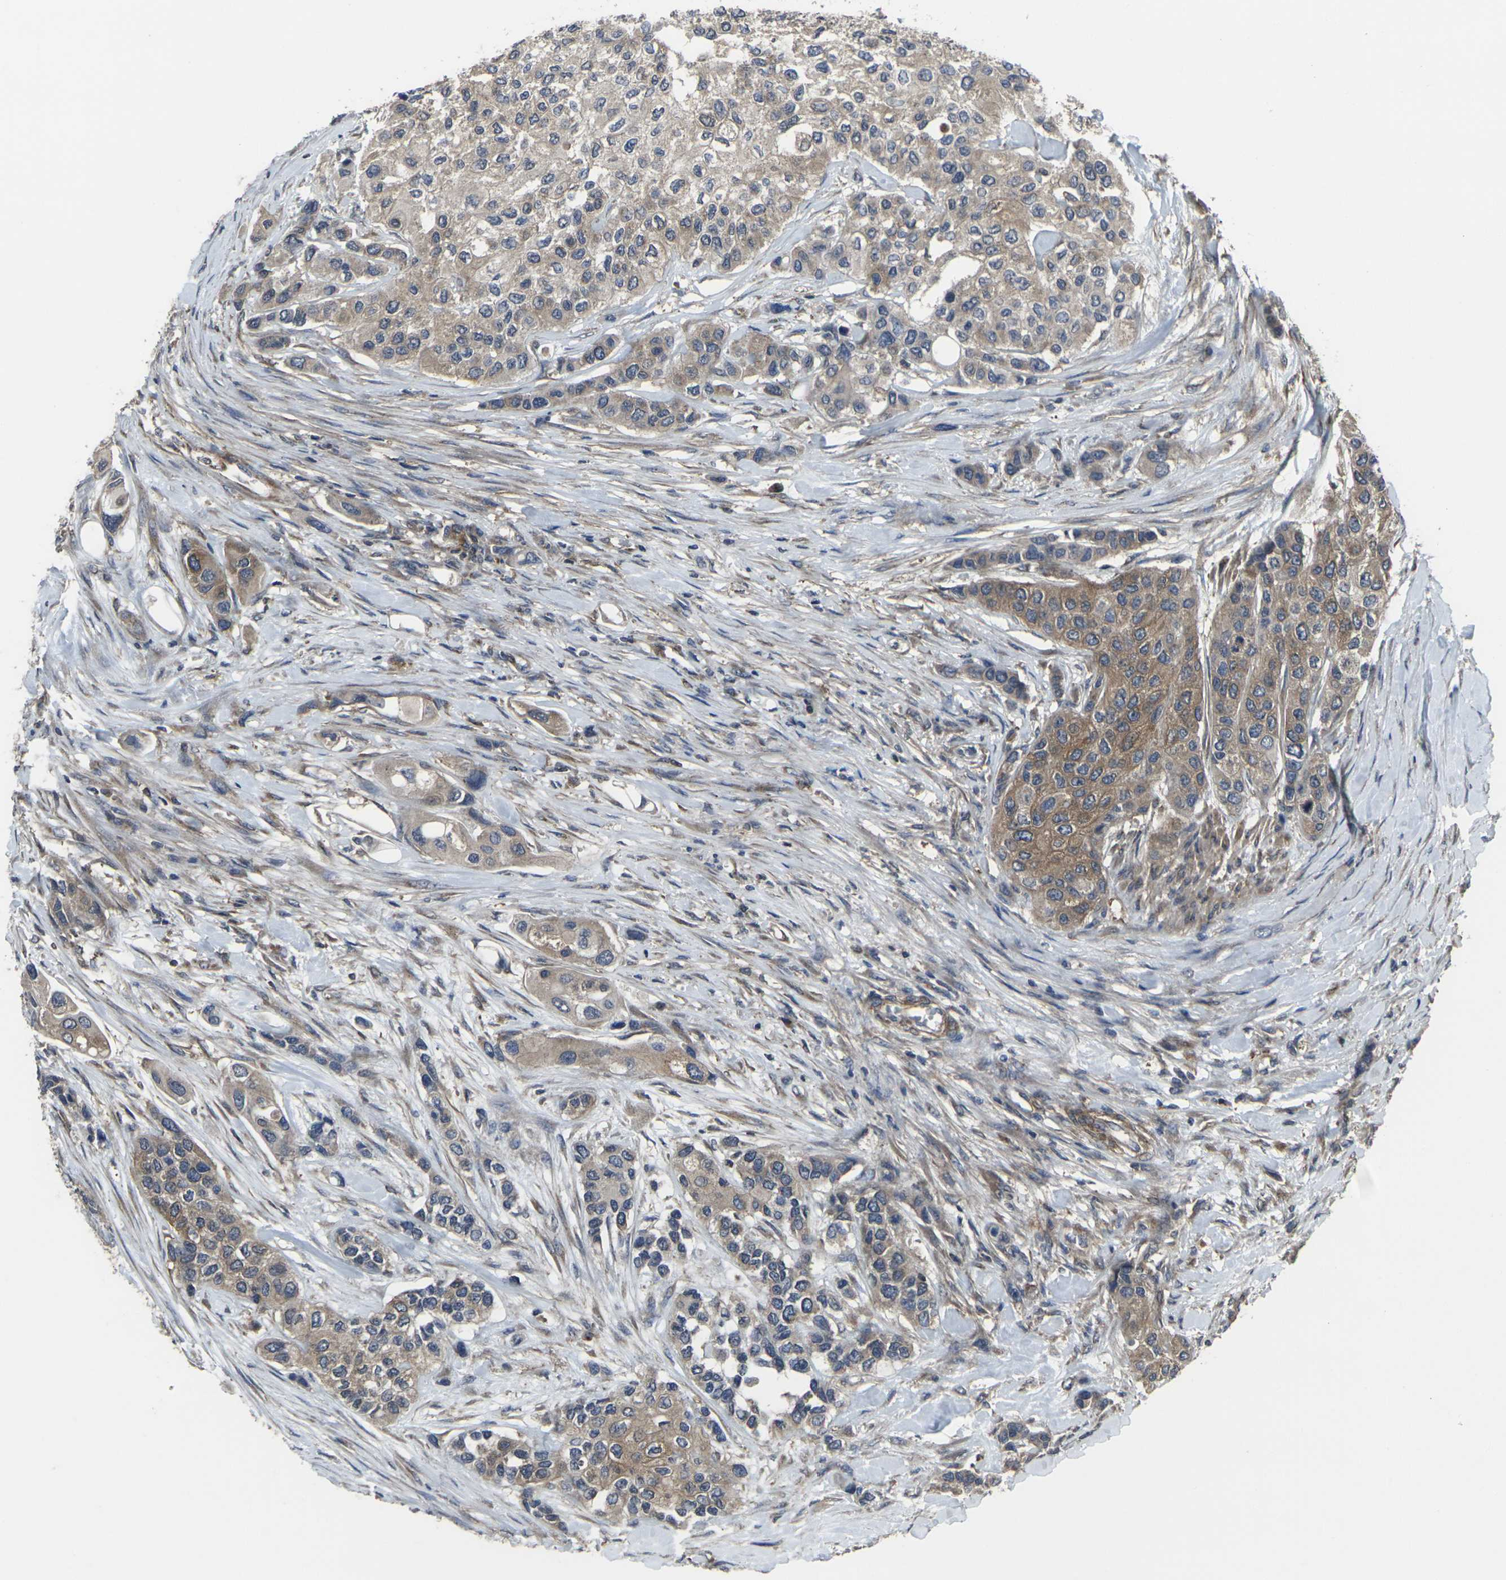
{"staining": {"intensity": "moderate", "quantity": ">75%", "location": "cytoplasmic/membranous"}, "tissue": "urothelial cancer", "cell_type": "Tumor cells", "image_type": "cancer", "snomed": [{"axis": "morphology", "description": "Urothelial carcinoma, High grade"}, {"axis": "topography", "description": "Urinary bladder"}], "caption": "A brown stain highlights moderate cytoplasmic/membranous staining of a protein in human urothelial cancer tumor cells.", "gene": "PRKACB", "patient": {"sex": "female", "age": 56}}